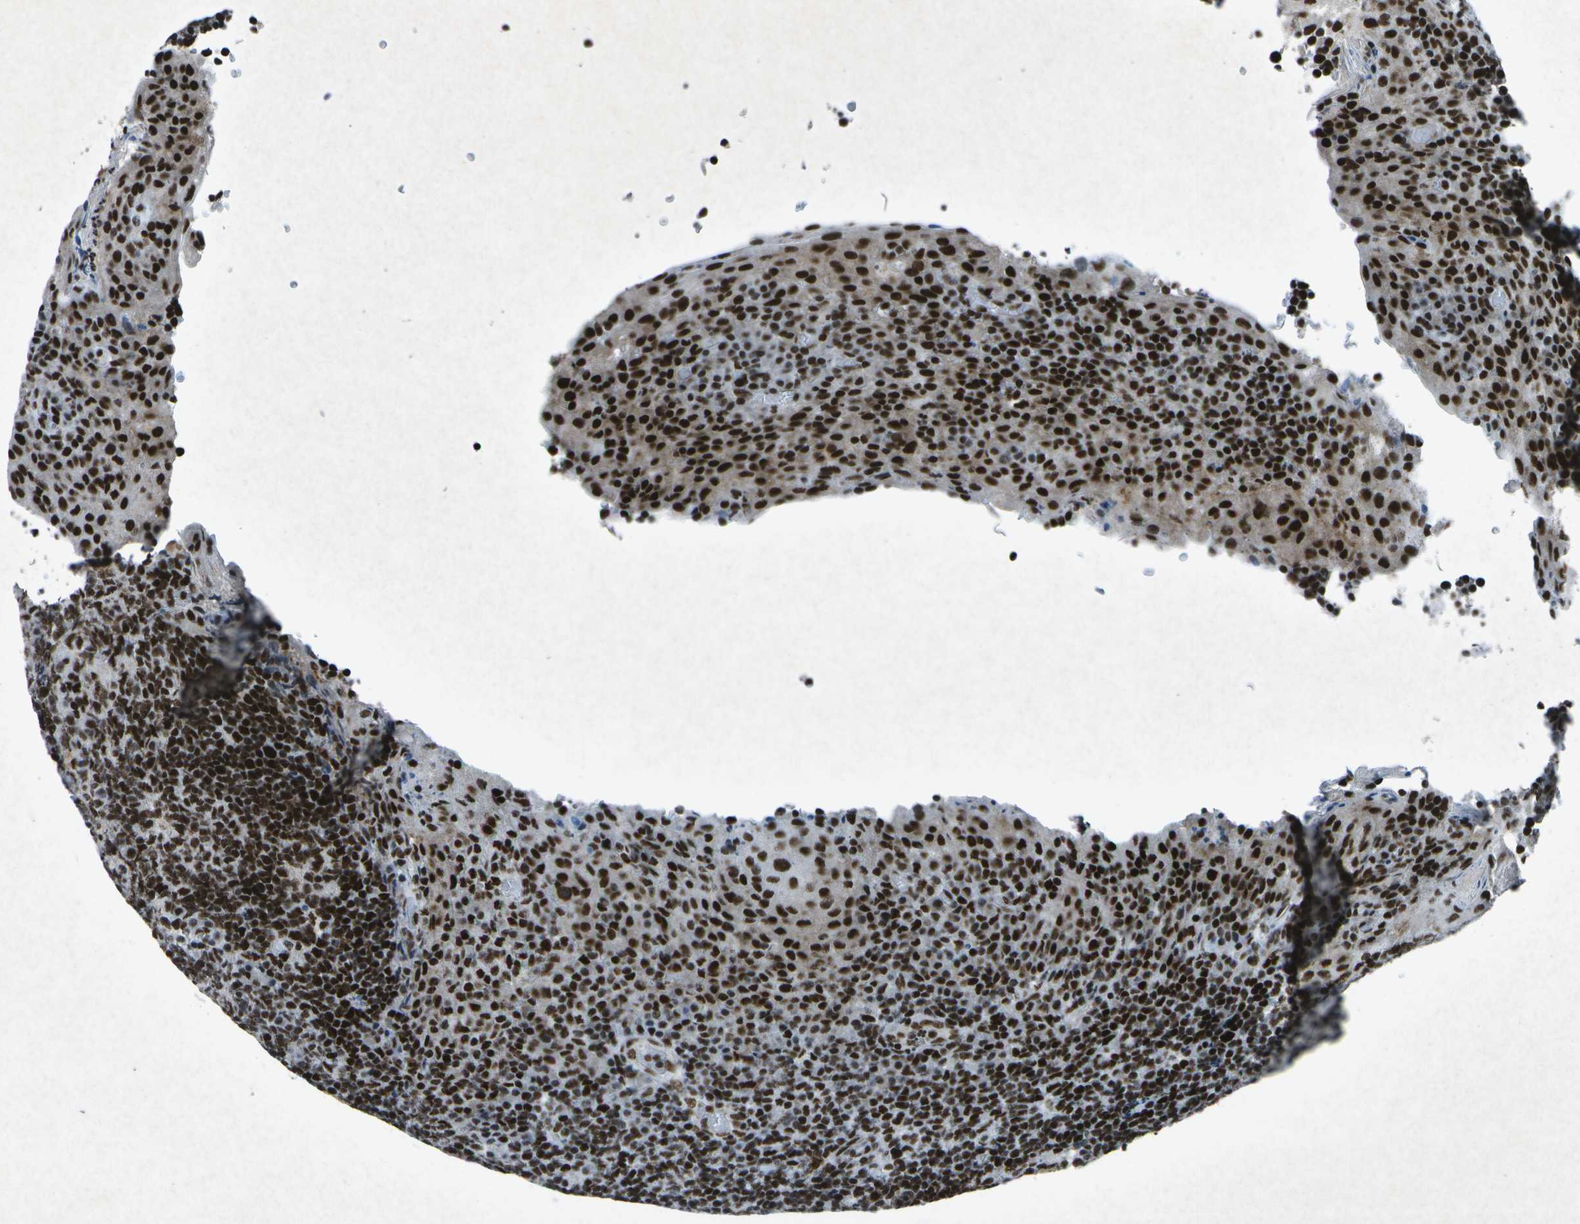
{"staining": {"intensity": "strong", "quantity": ">75%", "location": "nuclear"}, "tissue": "tonsil", "cell_type": "Germinal center cells", "image_type": "normal", "snomed": [{"axis": "morphology", "description": "Normal tissue, NOS"}, {"axis": "topography", "description": "Tonsil"}], "caption": "The image shows a brown stain indicating the presence of a protein in the nuclear of germinal center cells in tonsil. (Stains: DAB (3,3'-diaminobenzidine) in brown, nuclei in blue, Microscopy: brightfield microscopy at high magnification).", "gene": "MTA2", "patient": {"sex": "male", "age": 17}}